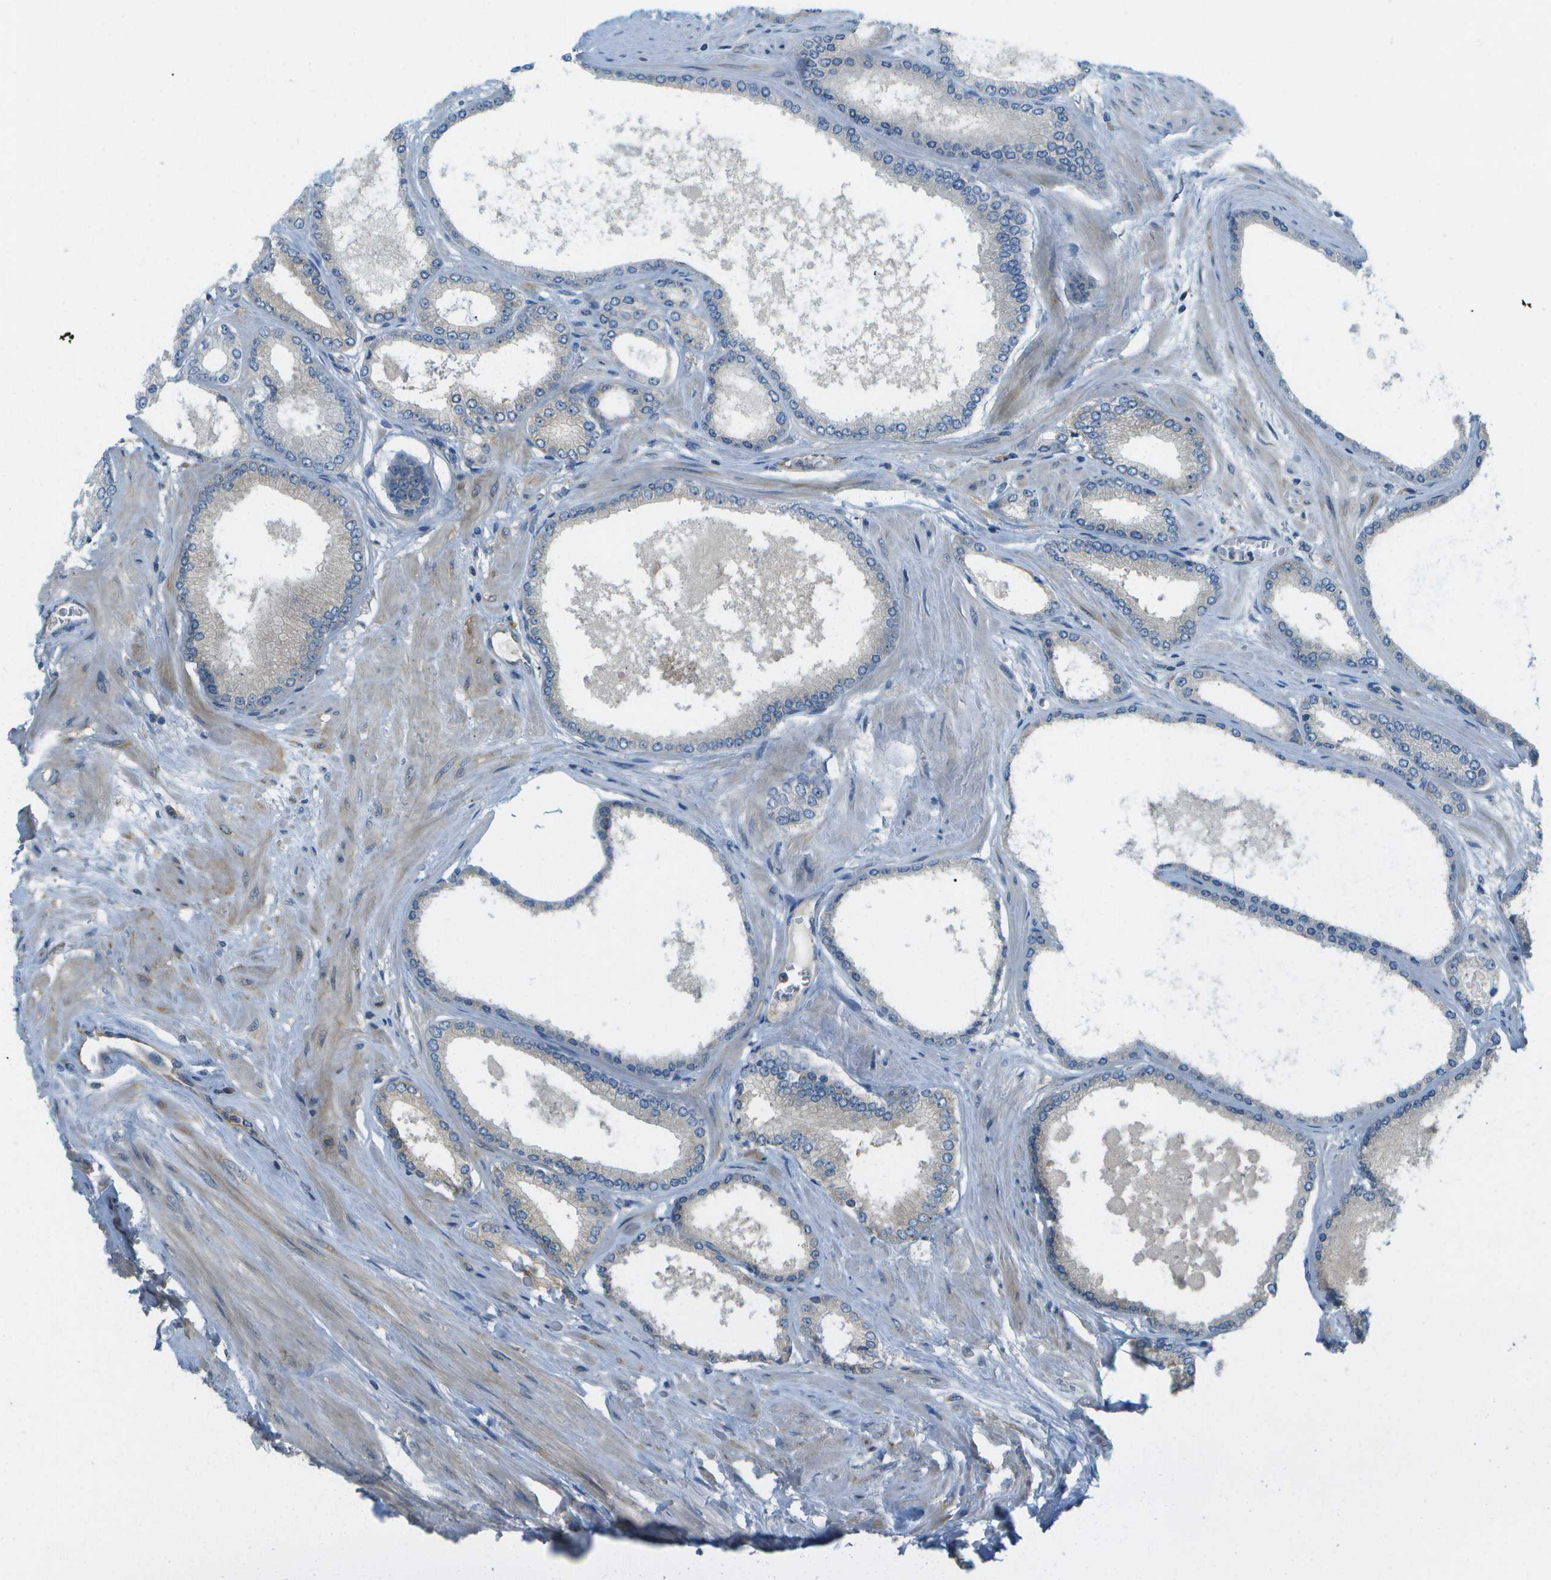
{"staining": {"intensity": "negative", "quantity": "none", "location": "none"}, "tissue": "prostate cancer", "cell_type": "Tumor cells", "image_type": "cancer", "snomed": [{"axis": "morphology", "description": "Adenocarcinoma, High grade"}, {"axis": "topography", "description": "Prostate"}], "caption": "Immunohistochemistry micrograph of neoplastic tissue: human prostate cancer (high-grade adenocarcinoma) stained with DAB (3,3'-diaminobenzidine) displays no significant protein positivity in tumor cells.", "gene": "WNK2", "patient": {"sex": "male", "age": 61}}